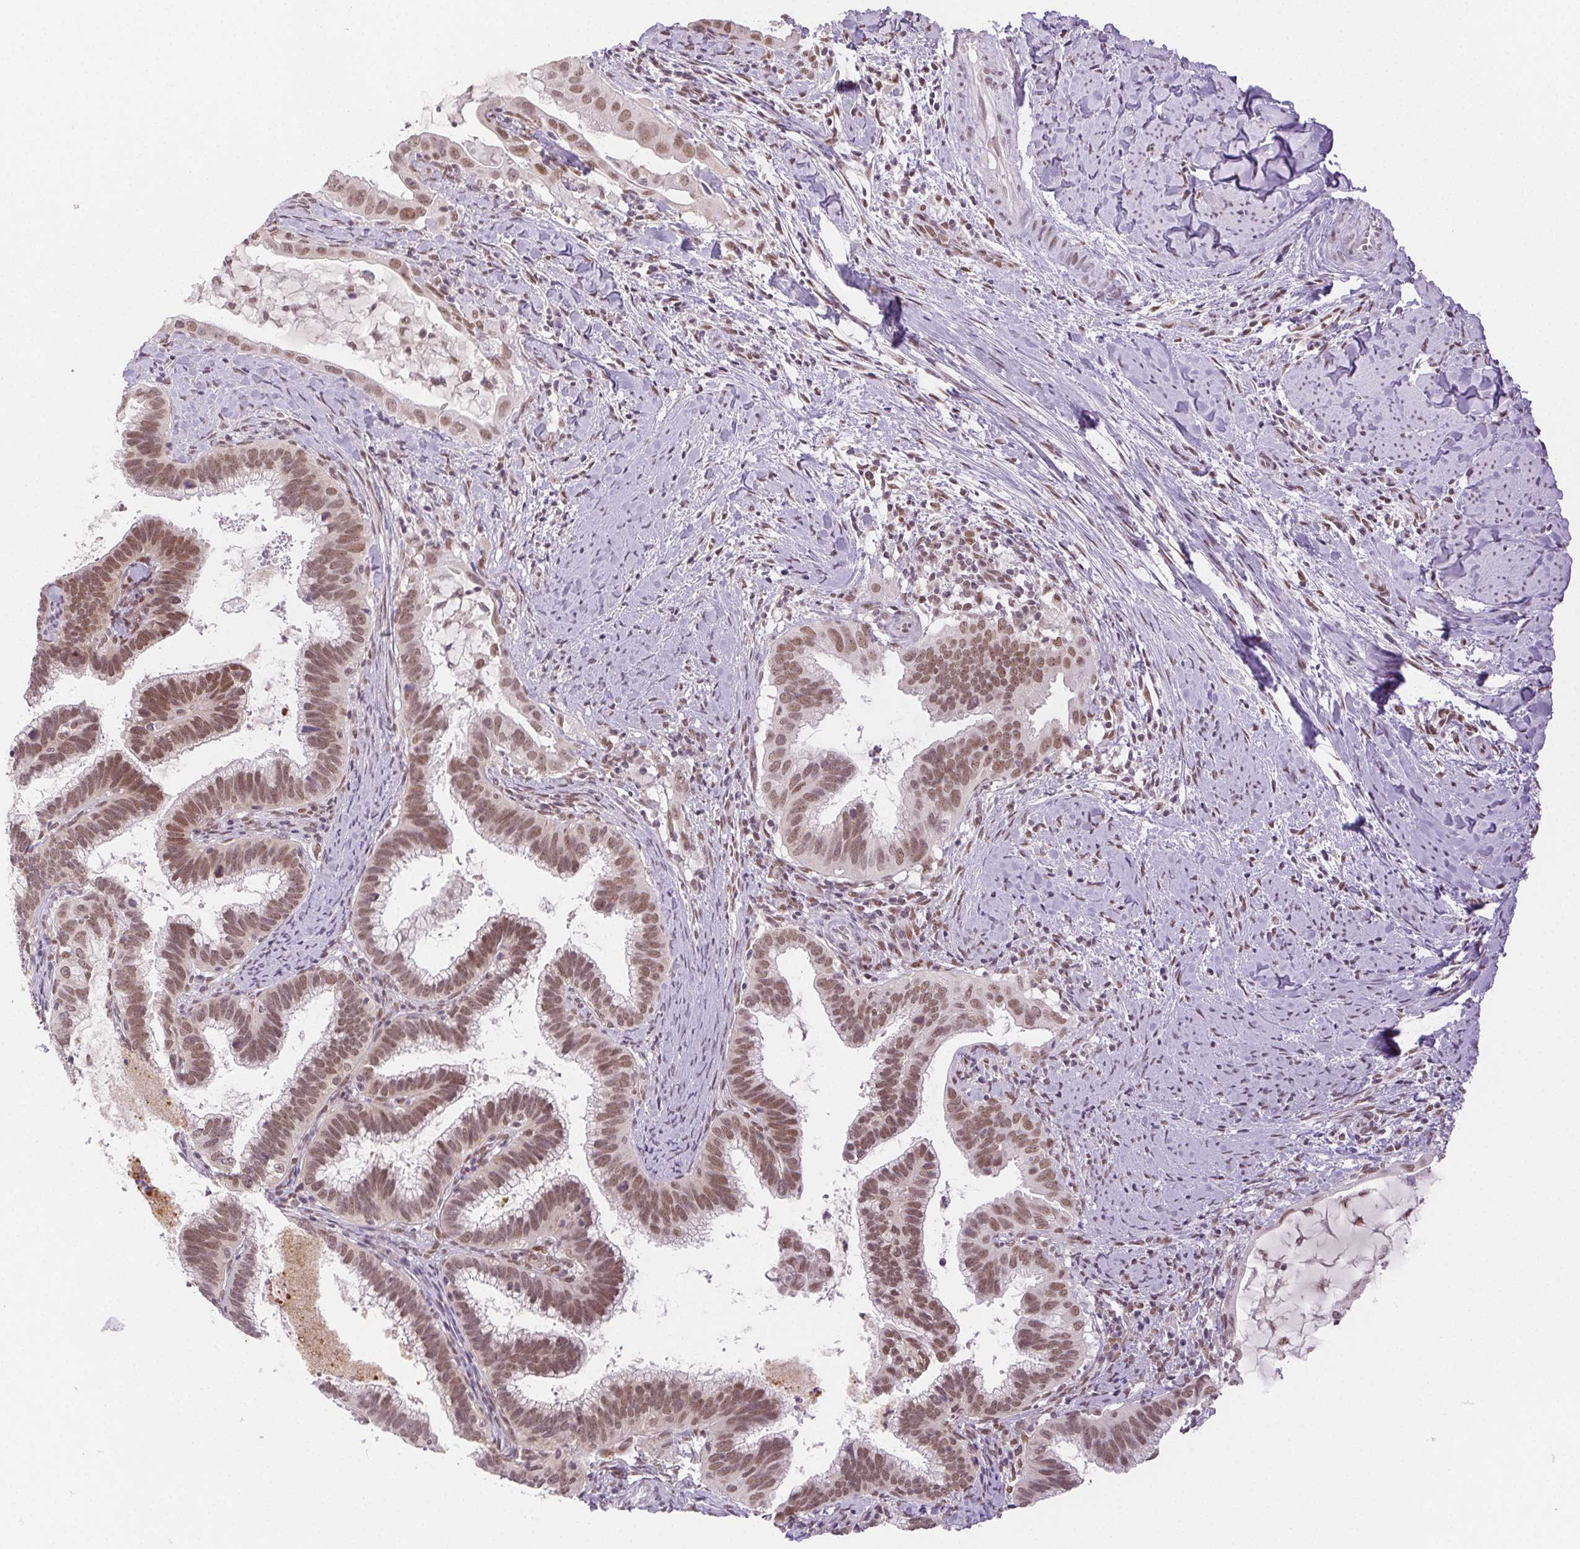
{"staining": {"intensity": "moderate", "quantity": "25%-75%", "location": "nuclear"}, "tissue": "cervical cancer", "cell_type": "Tumor cells", "image_type": "cancer", "snomed": [{"axis": "morphology", "description": "Adenocarcinoma, NOS"}, {"axis": "topography", "description": "Cervix"}], "caption": "Cervical cancer (adenocarcinoma) was stained to show a protein in brown. There is medium levels of moderate nuclear expression in about 25%-75% of tumor cells.", "gene": "H2AZ2", "patient": {"sex": "female", "age": 61}}